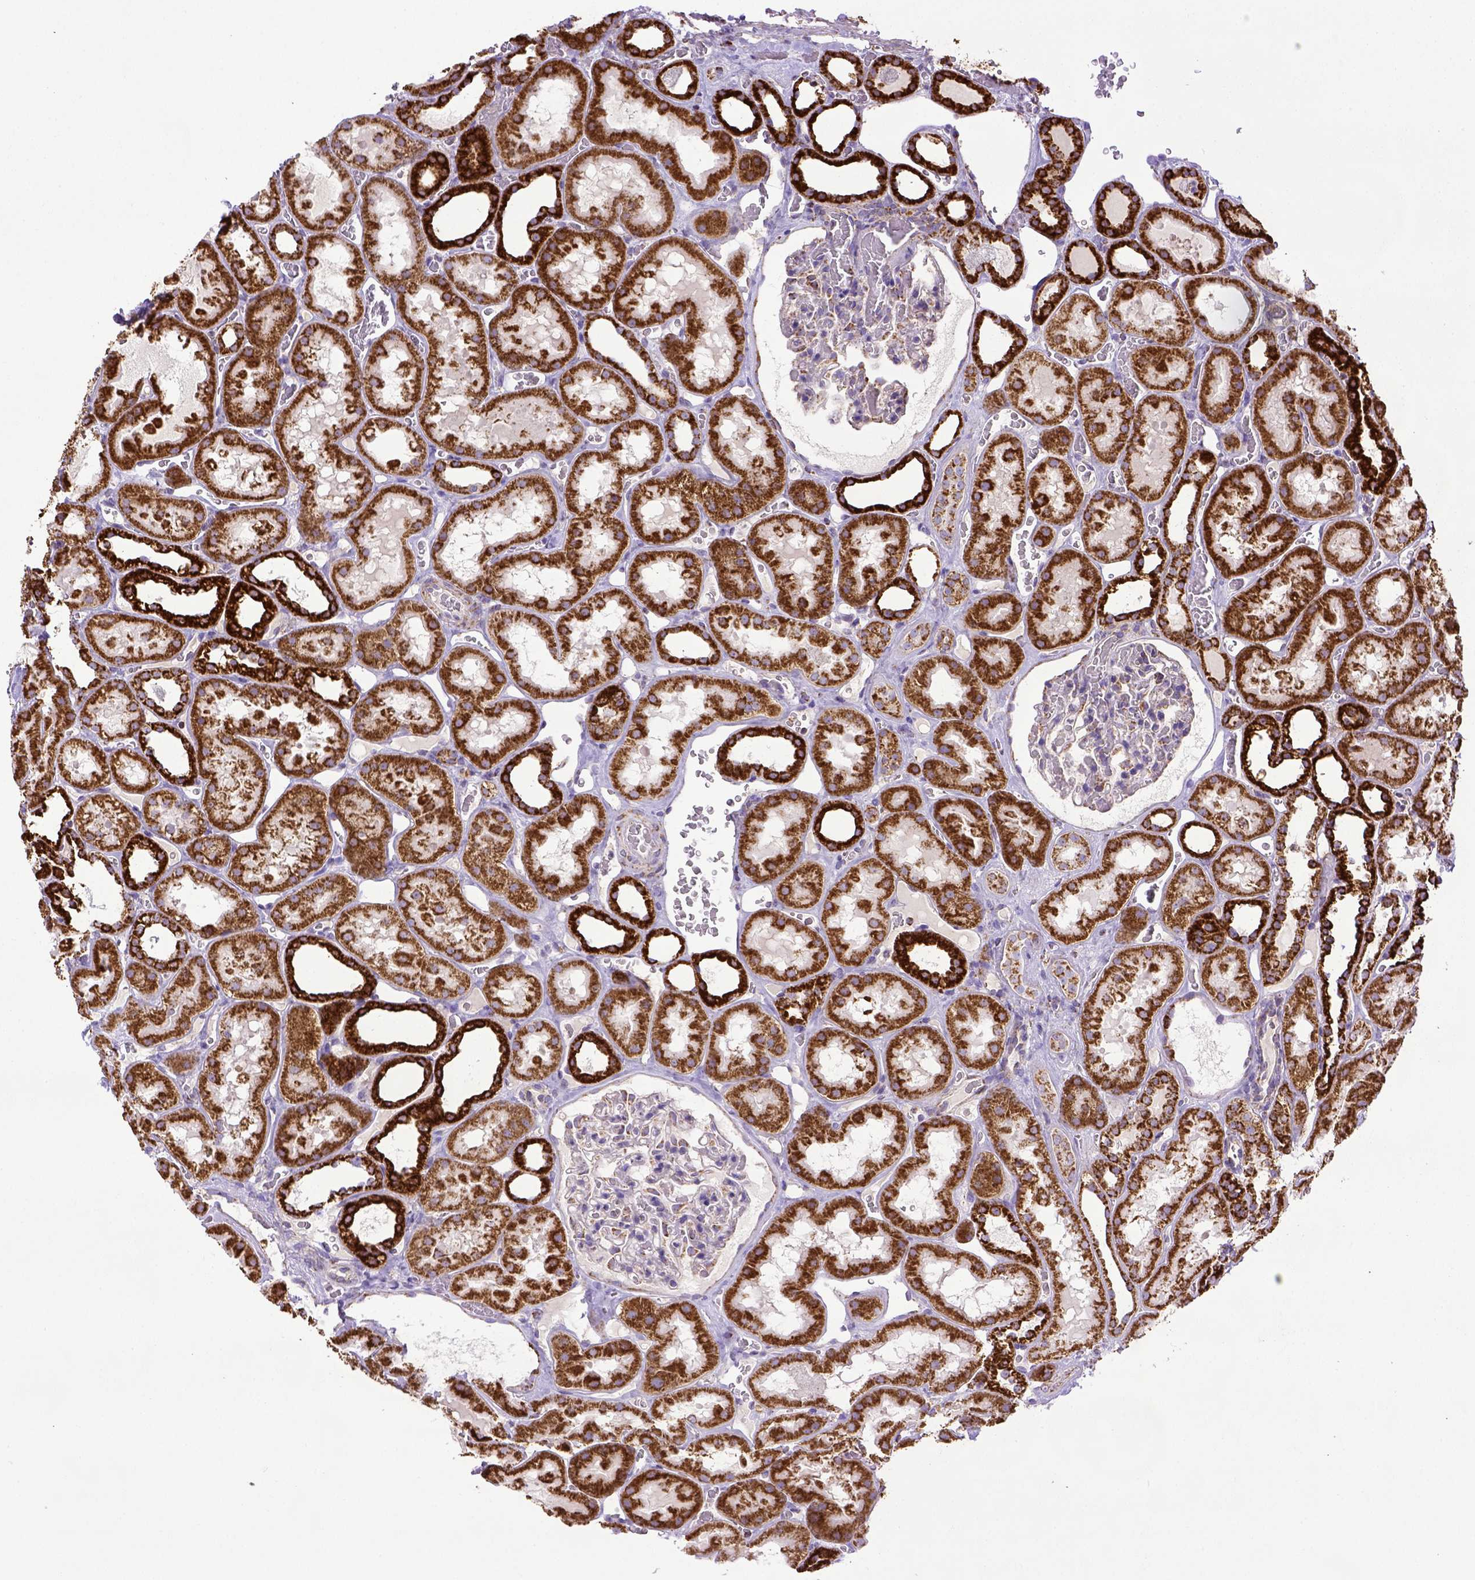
{"staining": {"intensity": "strong", "quantity": "<25%", "location": "cytoplasmic/membranous"}, "tissue": "kidney", "cell_type": "Cells in glomeruli", "image_type": "normal", "snomed": [{"axis": "morphology", "description": "Normal tissue, NOS"}, {"axis": "topography", "description": "Kidney"}], "caption": "Immunohistochemistry staining of unremarkable kidney, which shows medium levels of strong cytoplasmic/membranous staining in approximately <25% of cells in glomeruli indicating strong cytoplasmic/membranous protein expression. The staining was performed using DAB (3,3'-diaminobenzidine) (brown) for protein detection and nuclei were counterstained in hematoxylin (blue).", "gene": "MT", "patient": {"sex": "female", "age": 41}}